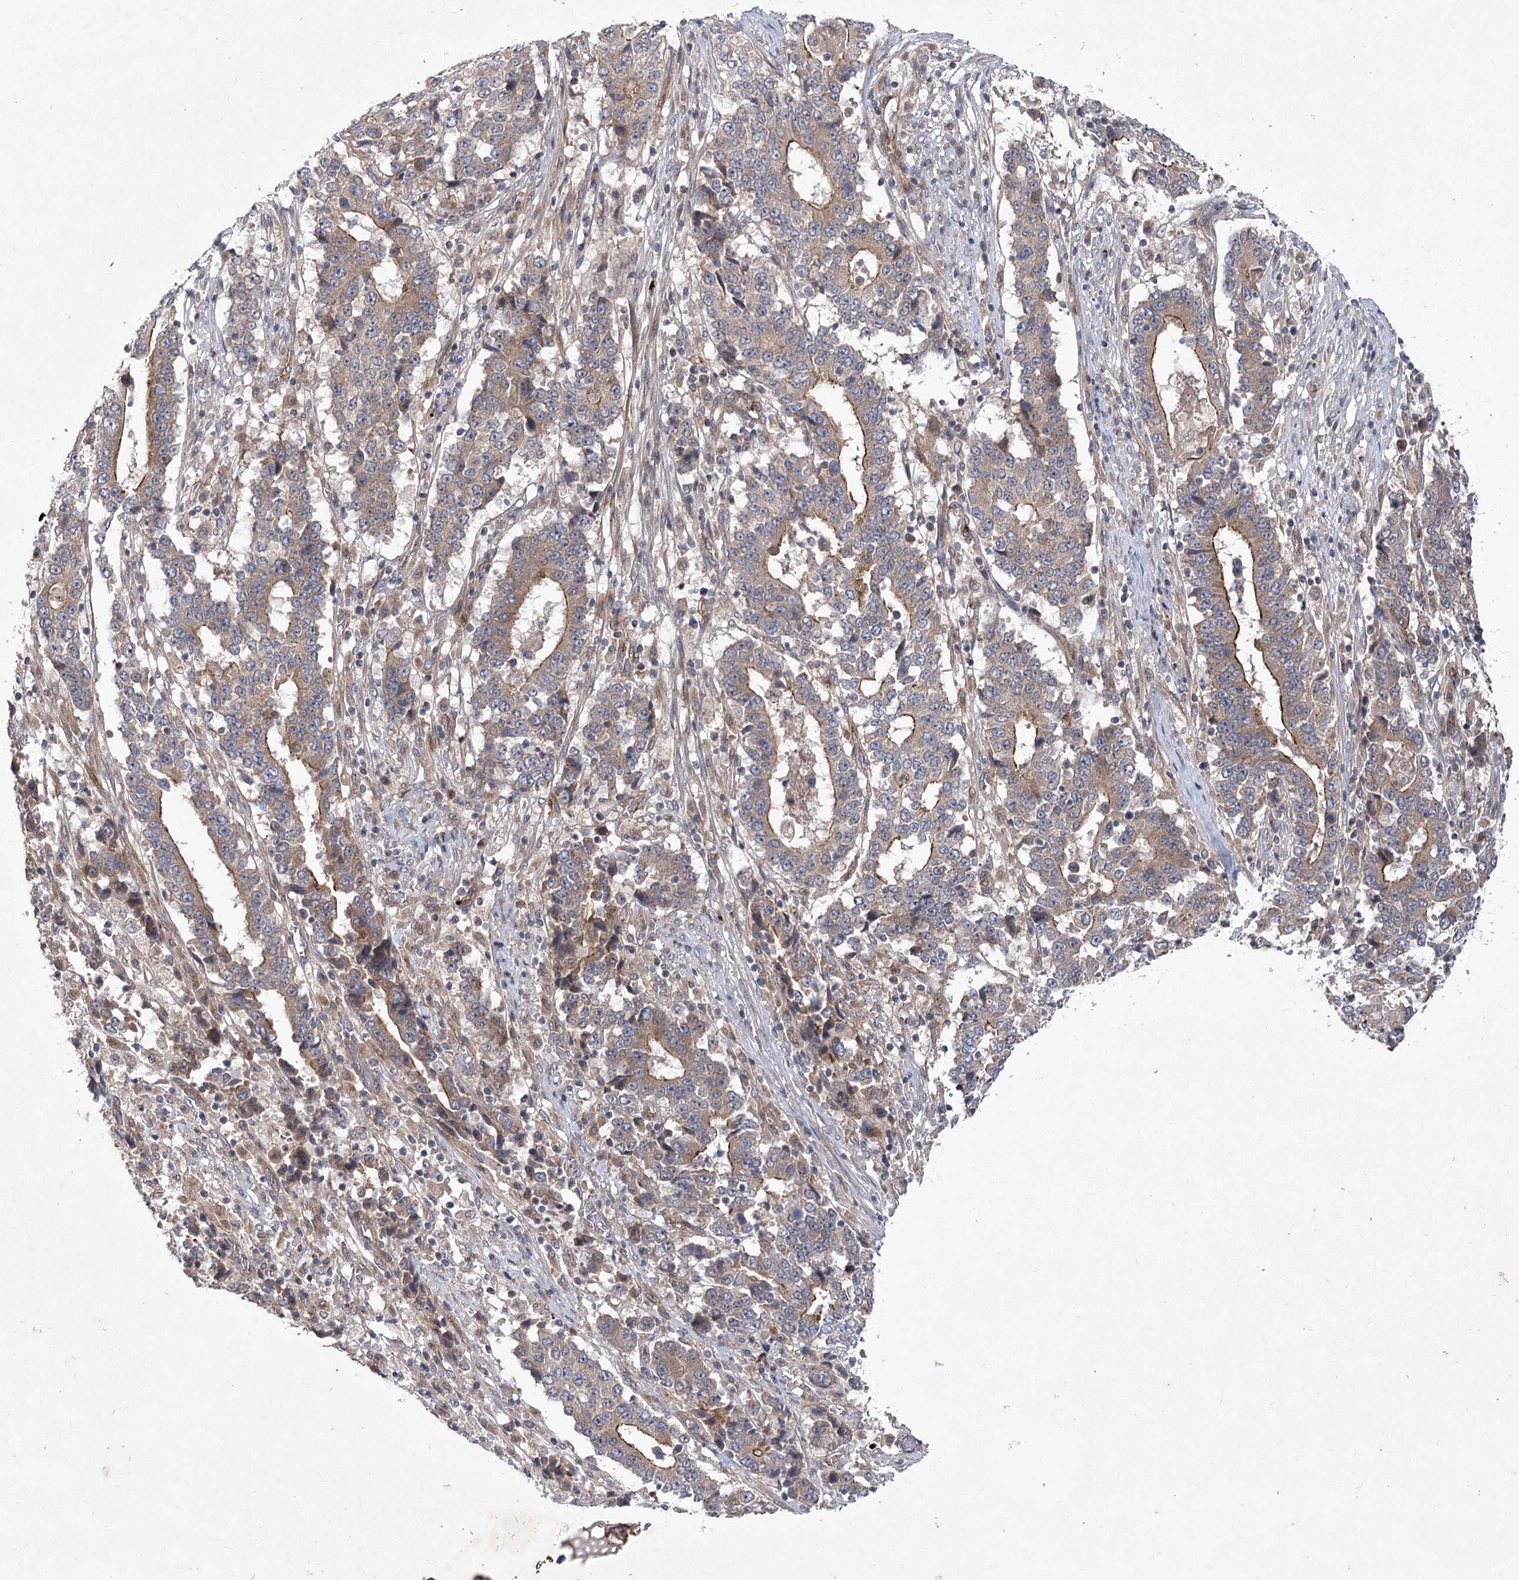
{"staining": {"intensity": "moderate", "quantity": "25%-75%", "location": "cytoplasmic/membranous"}, "tissue": "stomach cancer", "cell_type": "Tumor cells", "image_type": "cancer", "snomed": [{"axis": "morphology", "description": "Adenocarcinoma, NOS"}, {"axis": "topography", "description": "Stomach"}], "caption": "Moderate cytoplasmic/membranous staining for a protein is appreciated in approximately 25%-75% of tumor cells of adenocarcinoma (stomach) using immunohistochemistry (IHC).", "gene": "METTL24", "patient": {"sex": "male", "age": 59}}